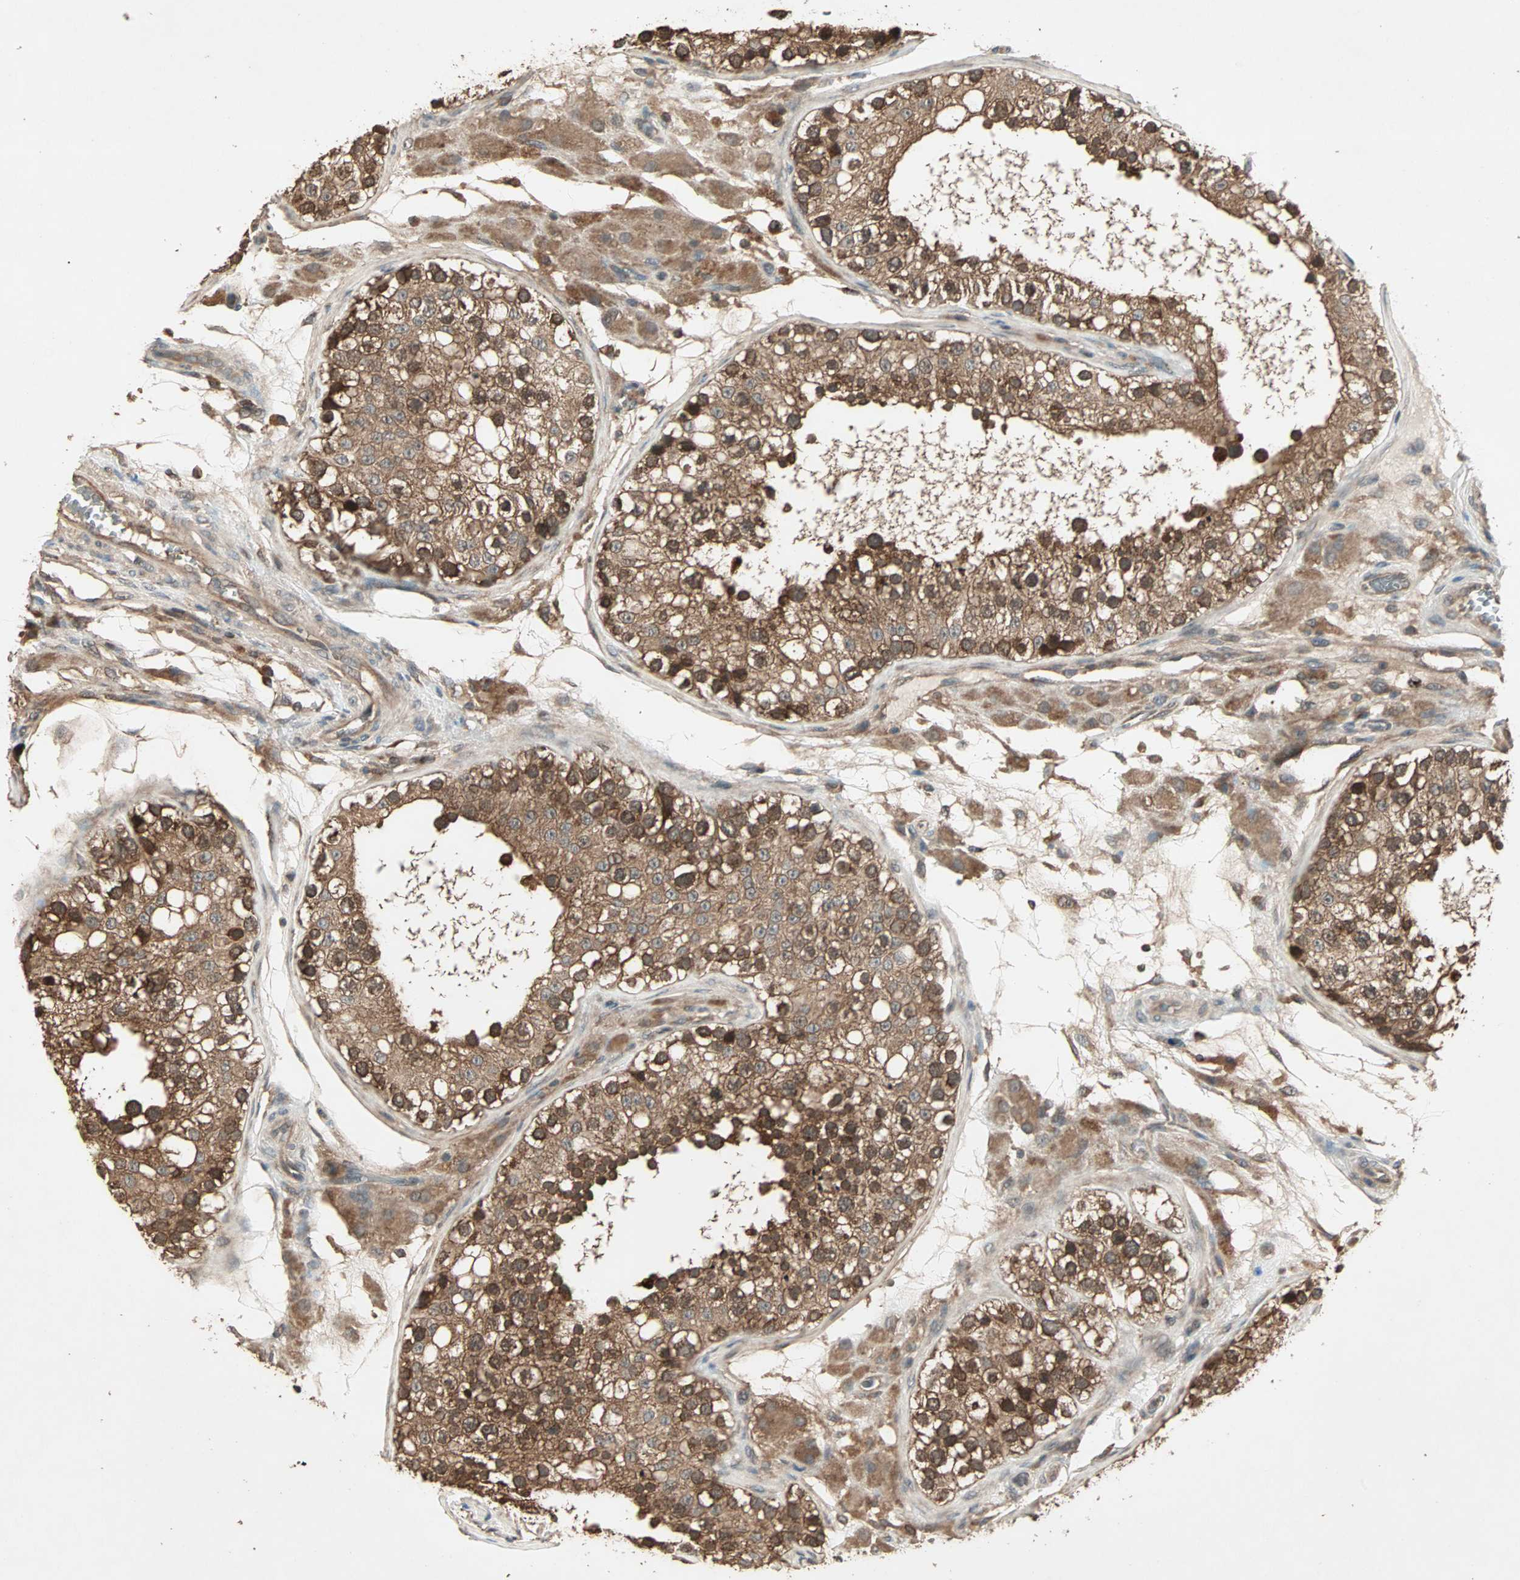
{"staining": {"intensity": "strong", "quantity": ">75%", "location": "cytoplasmic/membranous"}, "tissue": "testis", "cell_type": "Cells in seminiferous ducts", "image_type": "normal", "snomed": [{"axis": "morphology", "description": "Normal tissue, NOS"}, {"axis": "topography", "description": "Testis"}], "caption": "Strong cytoplasmic/membranous protein staining is present in approximately >75% of cells in seminiferous ducts in testis. (DAB (3,3'-diaminobenzidine) = brown stain, brightfield microscopy at high magnification).", "gene": "UBAC1", "patient": {"sex": "male", "age": 26}}